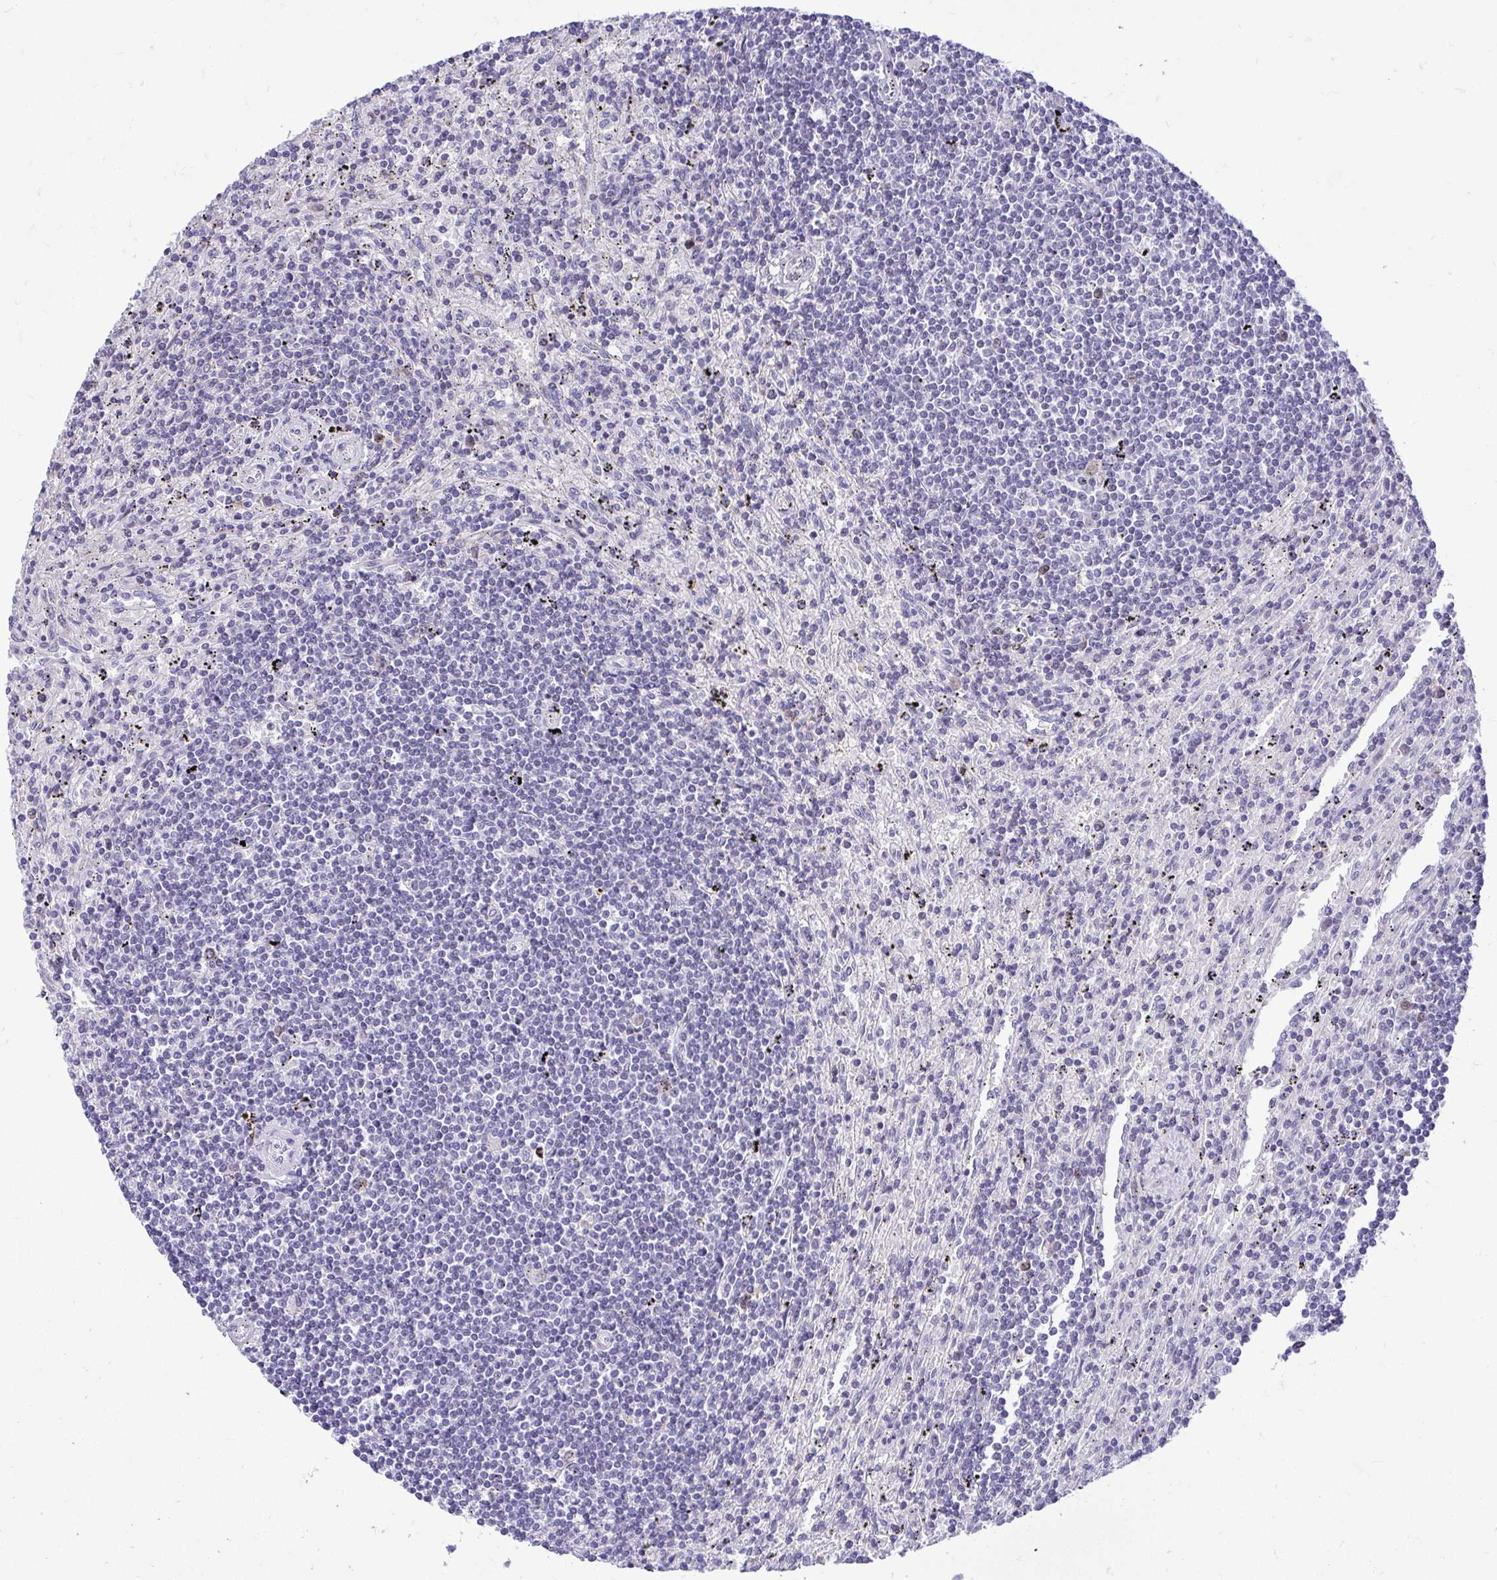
{"staining": {"intensity": "negative", "quantity": "none", "location": "none"}, "tissue": "lymphoma", "cell_type": "Tumor cells", "image_type": "cancer", "snomed": [{"axis": "morphology", "description": "Malignant lymphoma, non-Hodgkin's type, Low grade"}, {"axis": "topography", "description": "Spleen"}], "caption": "Immunohistochemistry (IHC) of lymphoma demonstrates no staining in tumor cells.", "gene": "CDC20", "patient": {"sex": "male", "age": 76}}